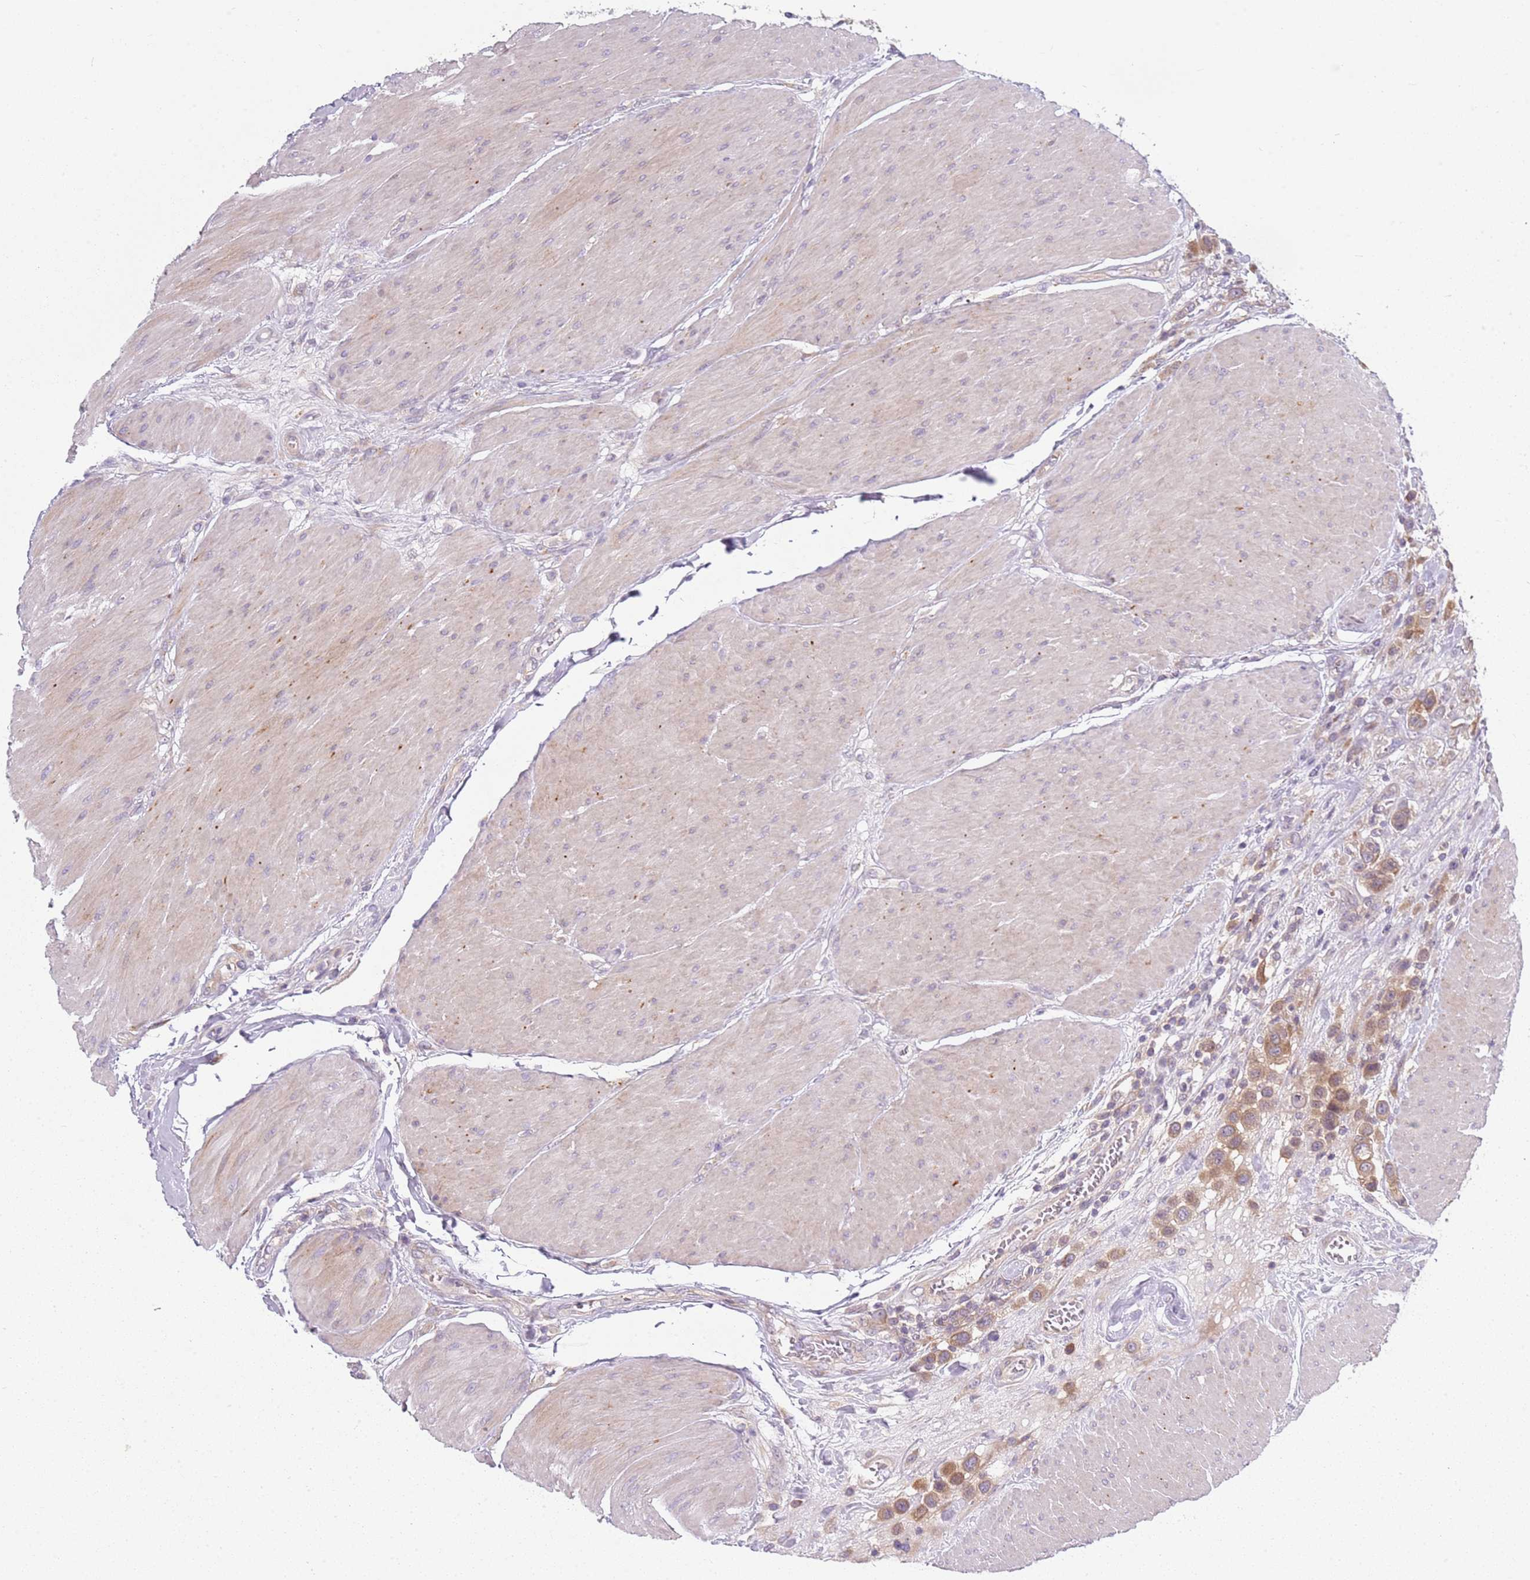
{"staining": {"intensity": "weak", "quantity": ">75%", "location": "cytoplasmic/membranous"}, "tissue": "urothelial cancer", "cell_type": "Tumor cells", "image_type": "cancer", "snomed": [{"axis": "morphology", "description": "Urothelial carcinoma, High grade"}, {"axis": "topography", "description": "Urinary bladder"}], "caption": "Immunohistochemistry (IHC) staining of high-grade urothelial carcinoma, which shows low levels of weak cytoplasmic/membranous expression in about >75% of tumor cells indicating weak cytoplasmic/membranous protein expression. The staining was performed using DAB (3,3'-diaminobenzidine) (brown) for protein detection and nuclei were counterstained in hematoxylin (blue).", "gene": "RPS28", "patient": {"sex": "male", "age": 50}}